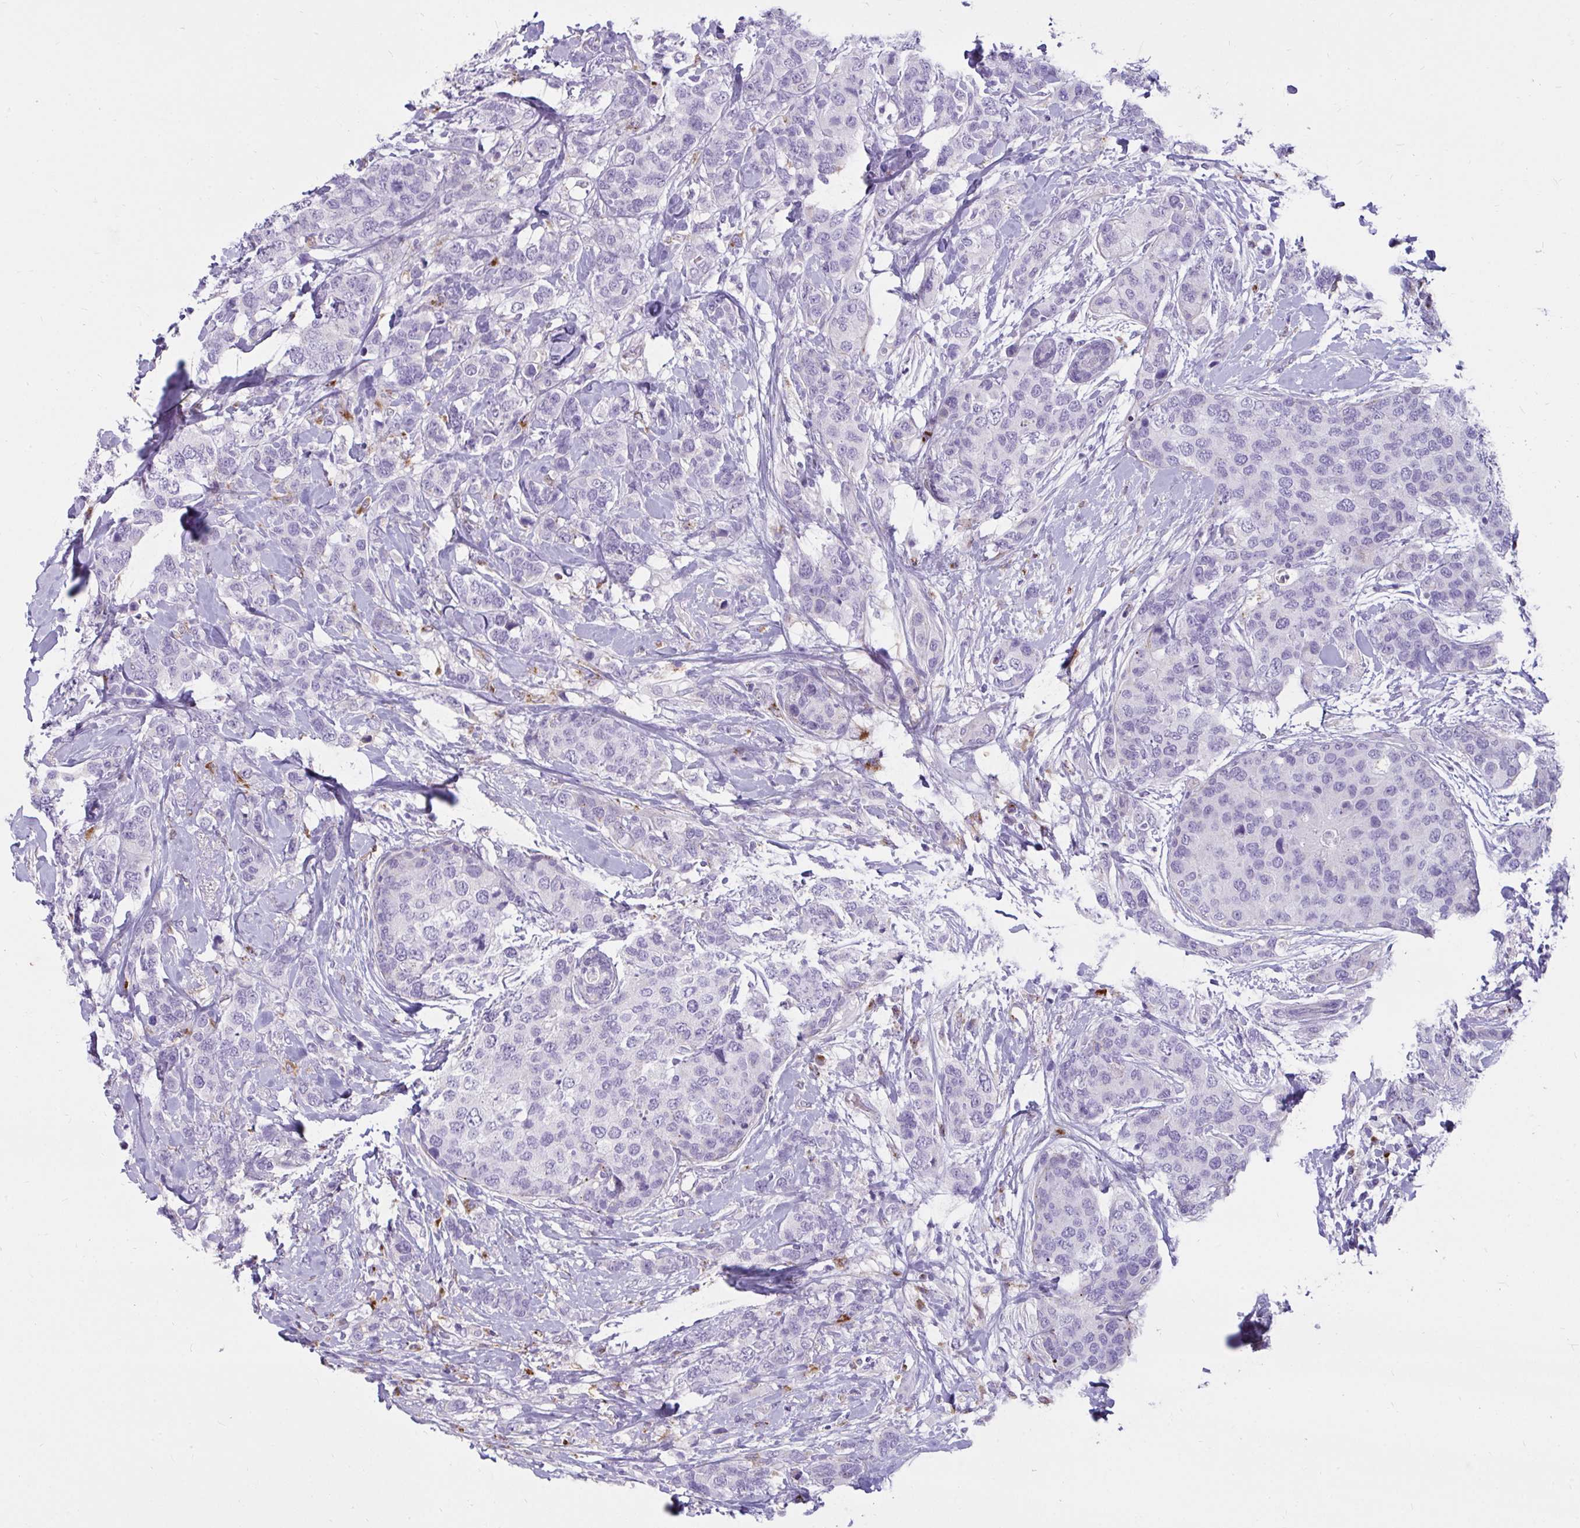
{"staining": {"intensity": "negative", "quantity": "none", "location": "none"}, "tissue": "breast cancer", "cell_type": "Tumor cells", "image_type": "cancer", "snomed": [{"axis": "morphology", "description": "Lobular carcinoma"}, {"axis": "topography", "description": "Breast"}], "caption": "A high-resolution image shows IHC staining of breast cancer (lobular carcinoma), which exhibits no significant expression in tumor cells.", "gene": "CTSZ", "patient": {"sex": "female", "age": 59}}